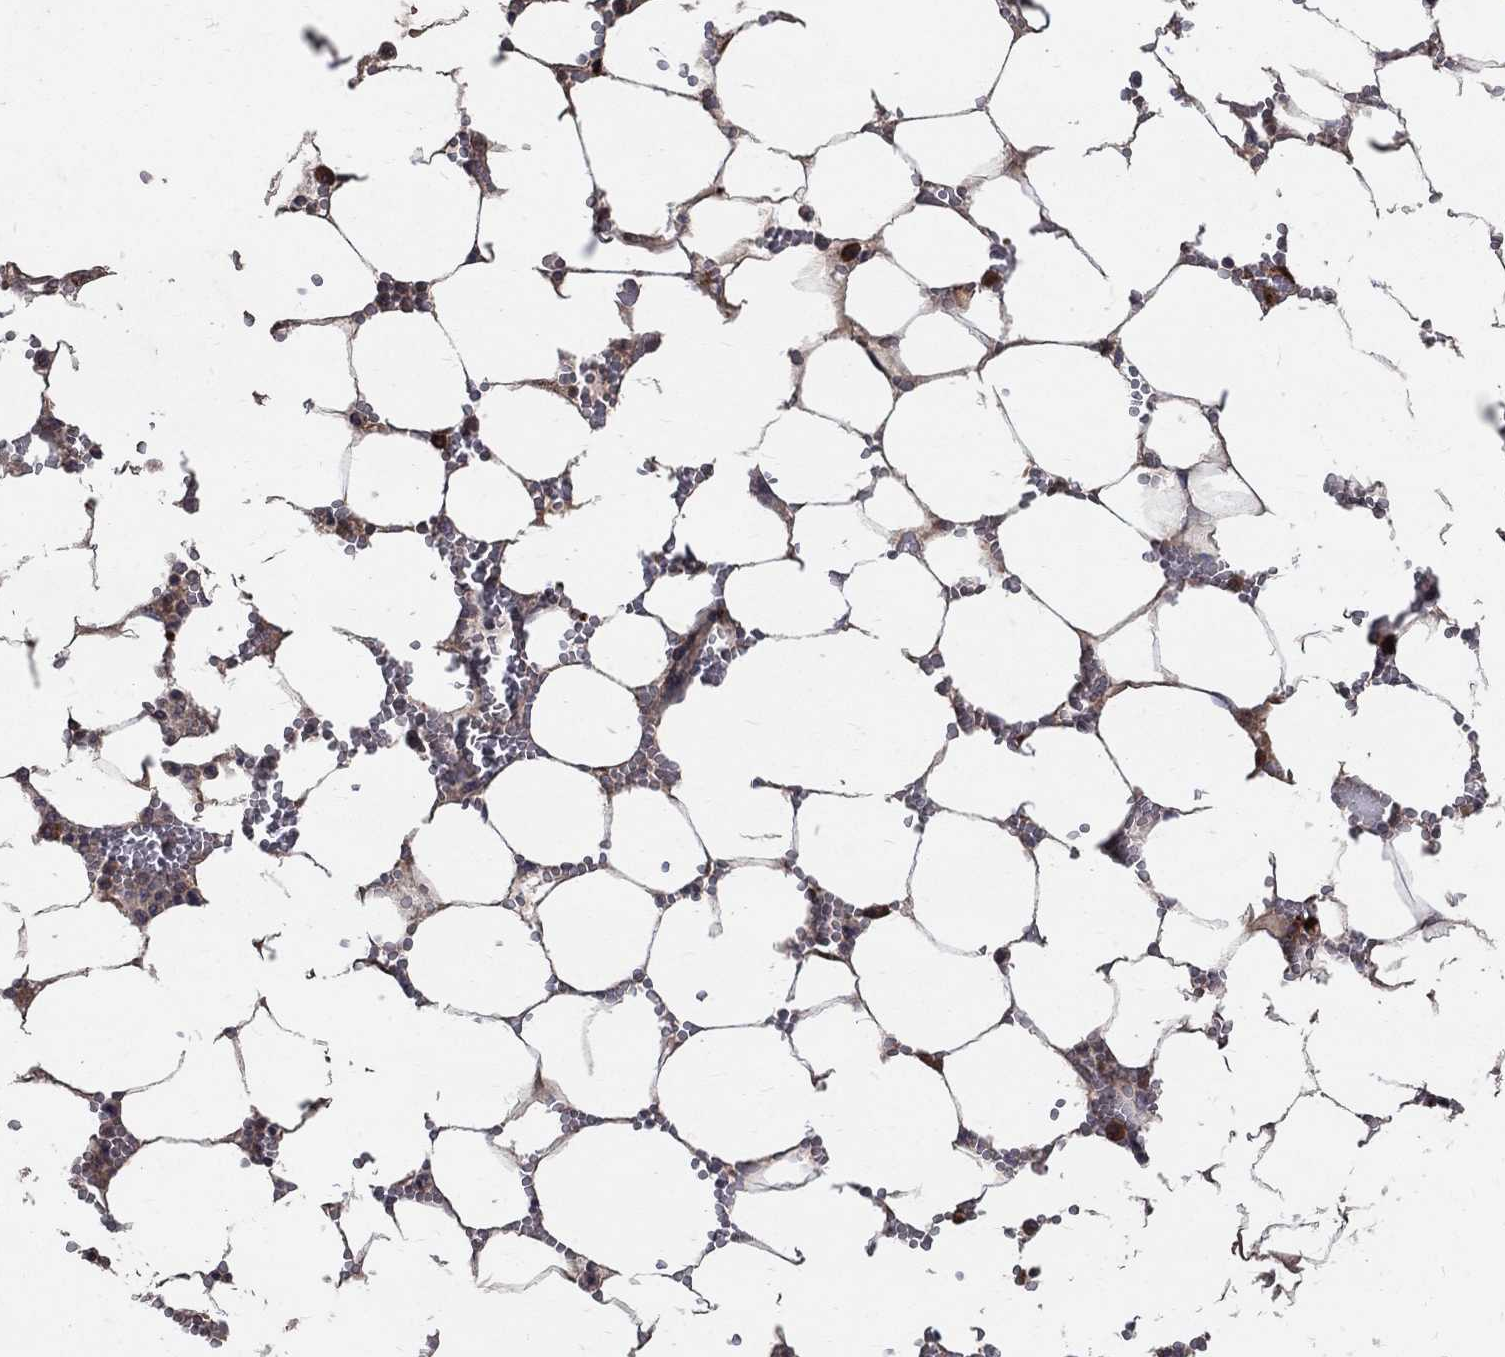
{"staining": {"intensity": "strong", "quantity": "<25%", "location": "nuclear"}, "tissue": "bone marrow", "cell_type": "Hematopoietic cells", "image_type": "normal", "snomed": [{"axis": "morphology", "description": "Normal tissue, NOS"}, {"axis": "topography", "description": "Bone marrow"}], "caption": "Immunohistochemistry (IHC) of benign human bone marrow demonstrates medium levels of strong nuclear positivity in about <25% of hematopoietic cells. The staining was performed using DAB (3,3'-diaminobenzidine), with brown indicating positive protein expression. Nuclei are stained blue with hematoxylin.", "gene": "C17orf75", "patient": {"sex": "female", "age": 64}}